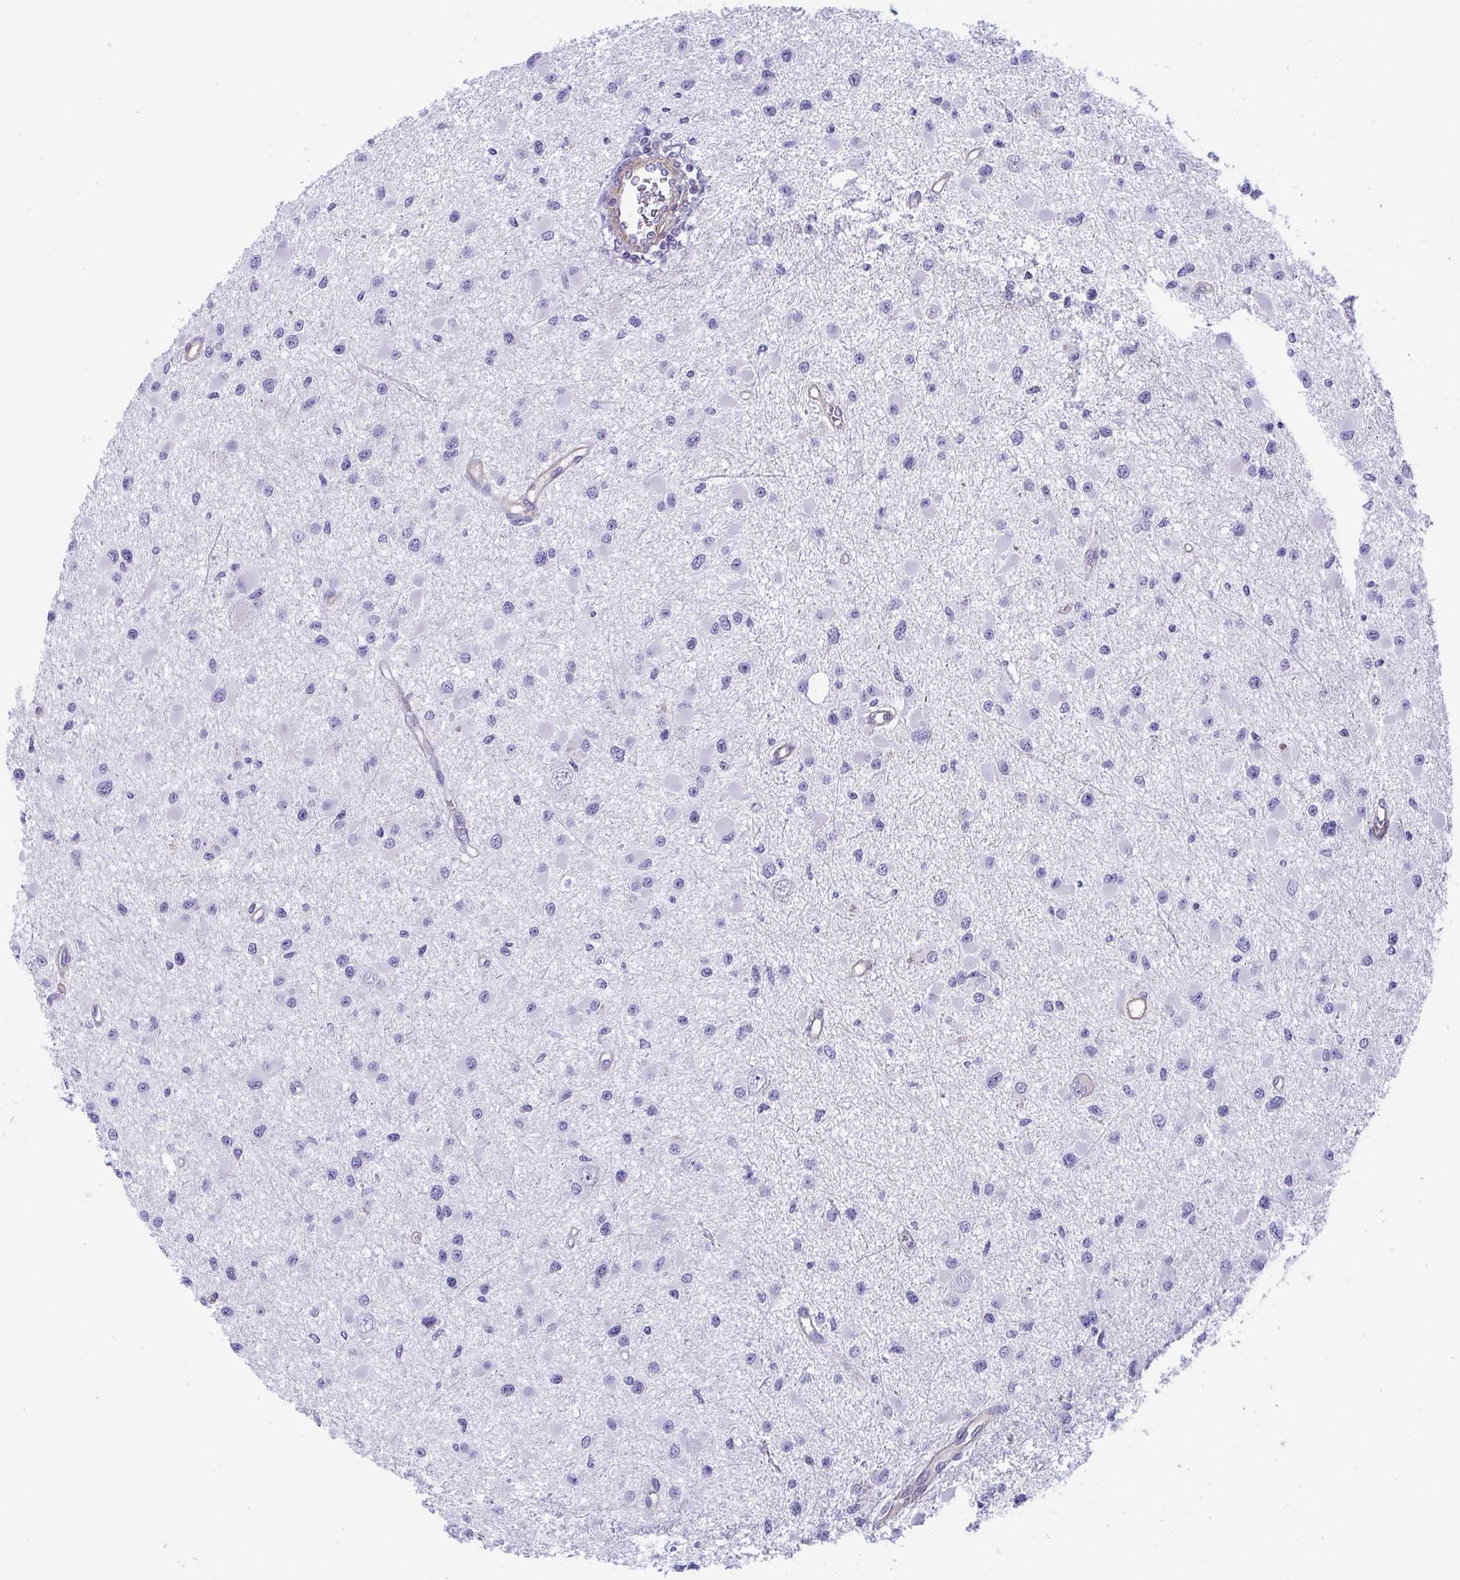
{"staining": {"intensity": "negative", "quantity": "none", "location": "none"}, "tissue": "glioma", "cell_type": "Tumor cells", "image_type": "cancer", "snomed": [{"axis": "morphology", "description": "Glioma, malignant, High grade"}, {"axis": "topography", "description": "Brain"}], "caption": "Human malignant high-grade glioma stained for a protein using IHC displays no staining in tumor cells.", "gene": "MYL12A", "patient": {"sex": "male", "age": 54}}